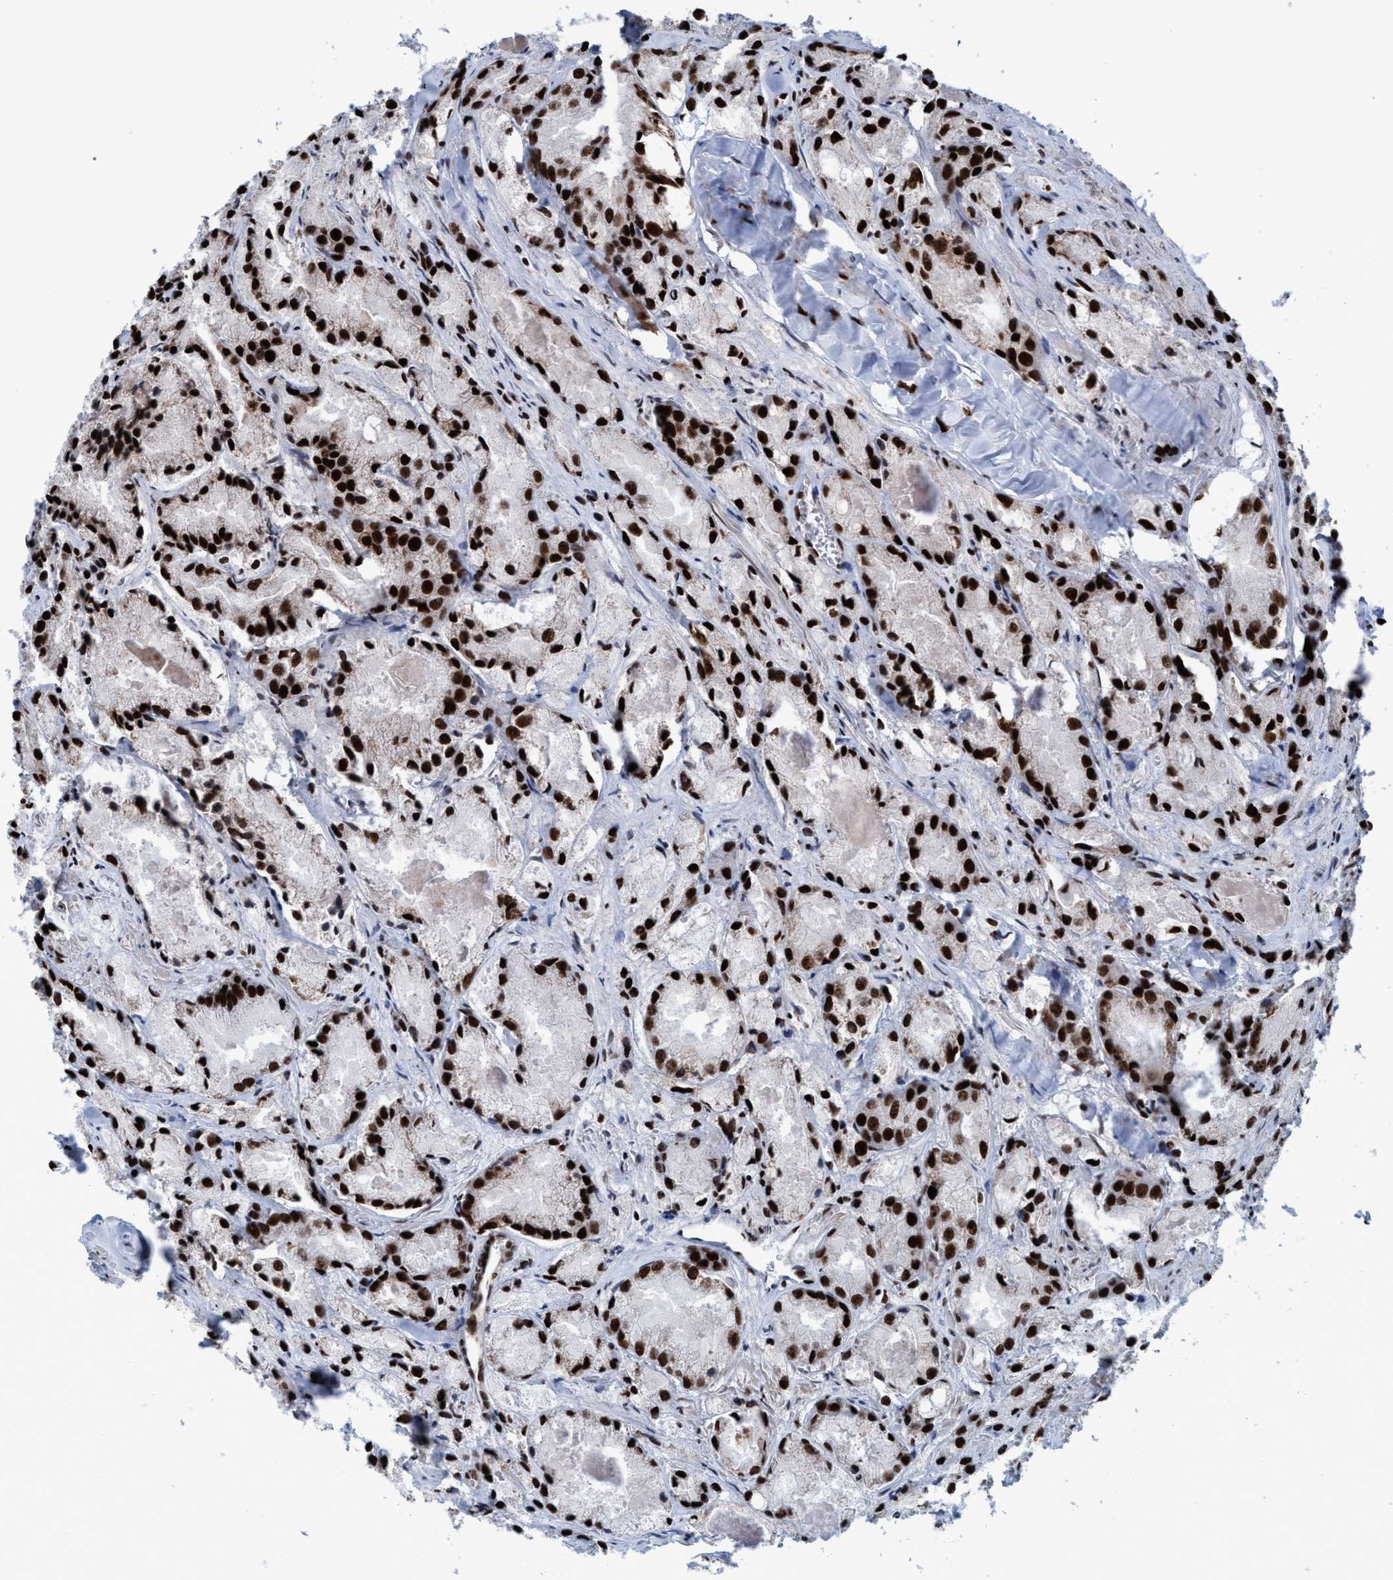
{"staining": {"intensity": "strong", "quantity": ">75%", "location": "nuclear"}, "tissue": "prostate cancer", "cell_type": "Tumor cells", "image_type": "cancer", "snomed": [{"axis": "morphology", "description": "Adenocarcinoma, Low grade"}, {"axis": "topography", "description": "Prostate"}], "caption": "High-magnification brightfield microscopy of adenocarcinoma (low-grade) (prostate) stained with DAB (3,3'-diaminobenzidine) (brown) and counterstained with hematoxylin (blue). tumor cells exhibit strong nuclear positivity is appreciated in about>75% of cells.", "gene": "TOPBP1", "patient": {"sex": "male", "age": 64}}